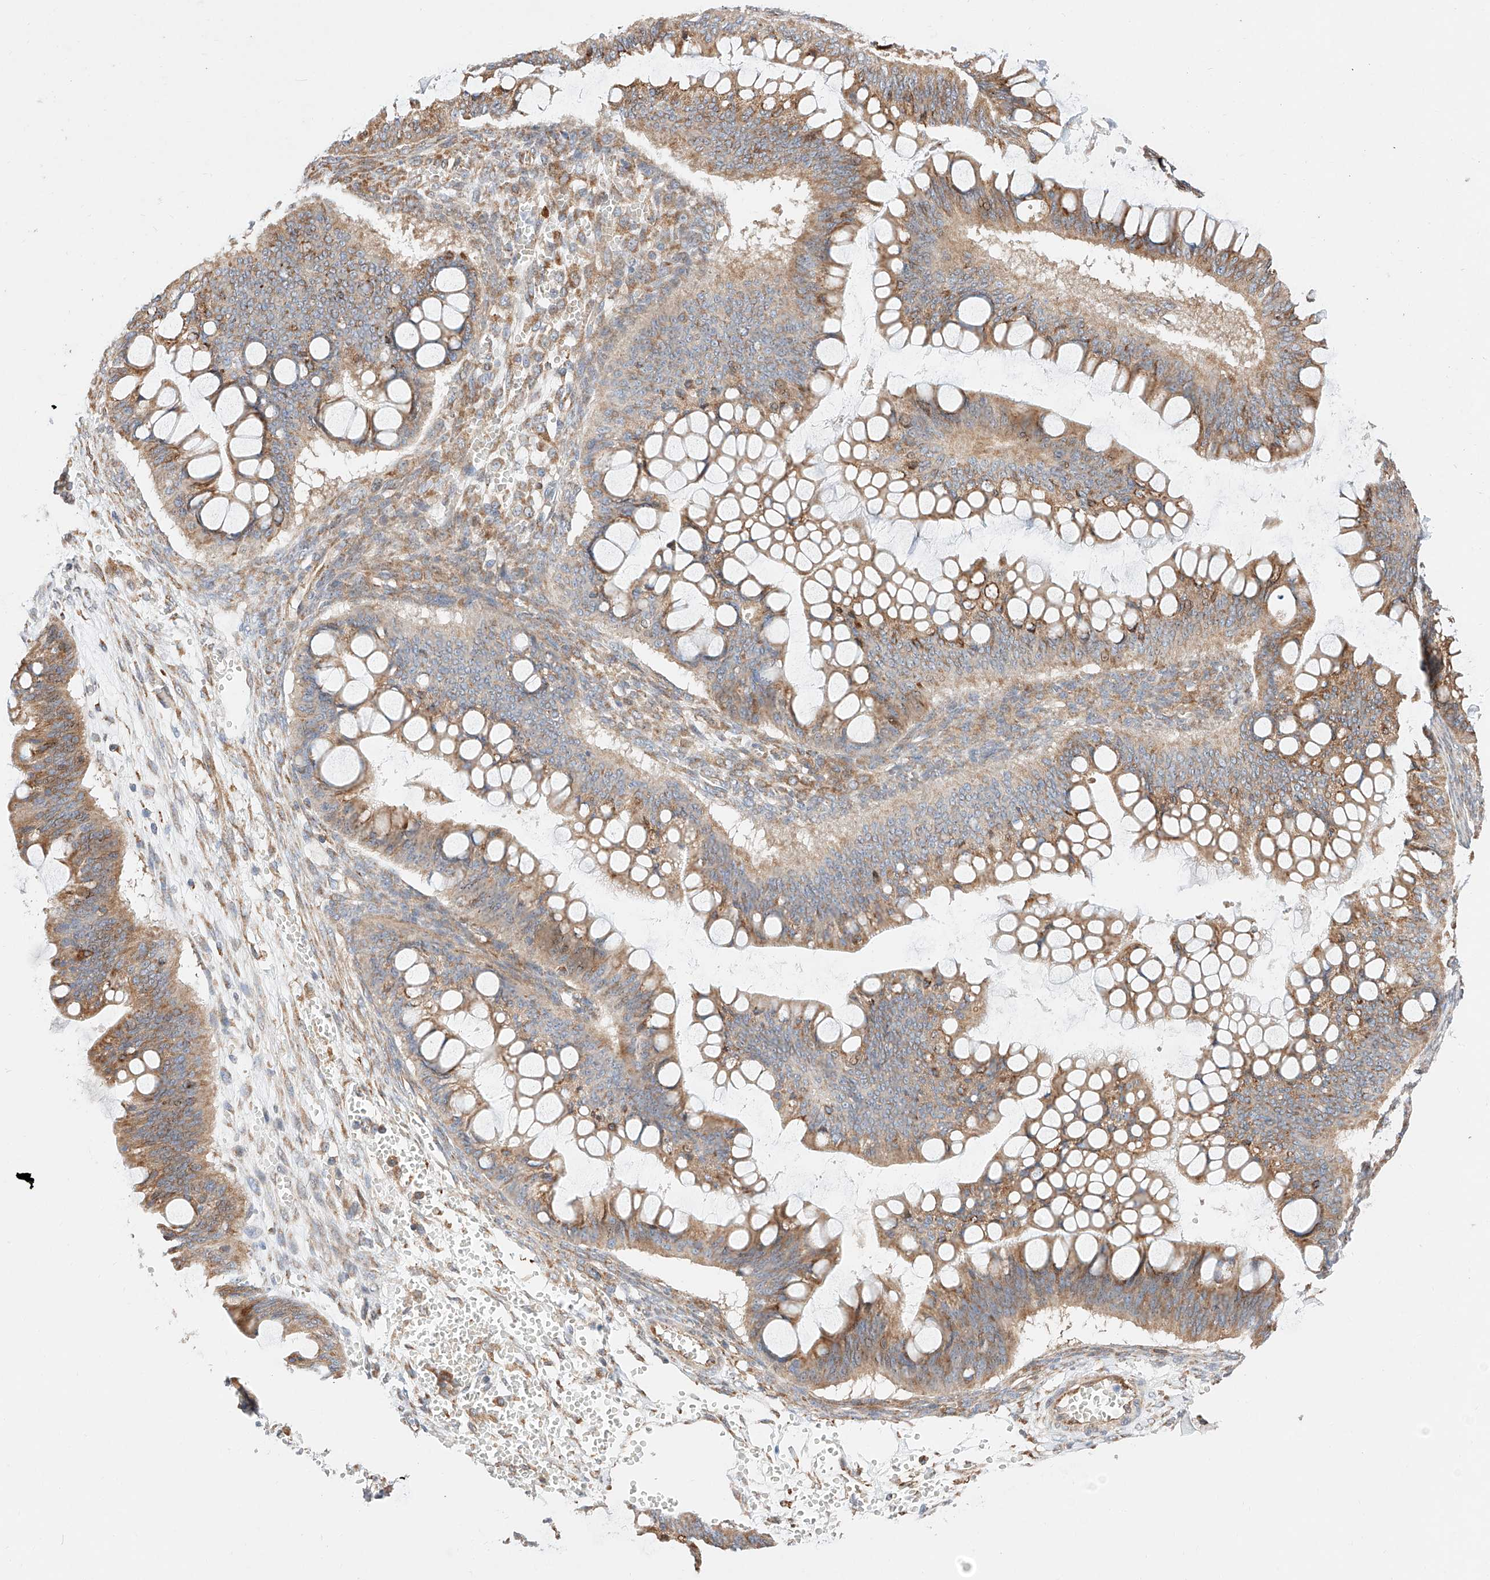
{"staining": {"intensity": "moderate", "quantity": ">75%", "location": "cytoplasmic/membranous"}, "tissue": "ovarian cancer", "cell_type": "Tumor cells", "image_type": "cancer", "snomed": [{"axis": "morphology", "description": "Cystadenocarcinoma, mucinous, NOS"}, {"axis": "topography", "description": "Ovary"}], "caption": "IHC of human mucinous cystadenocarcinoma (ovarian) demonstrates medium levels of moderate cytoplasmic/membranous staining in approximately >75% of tumor cells.", "gene": "ATP9B", "patient": {"sex": "female", "age": 73}}